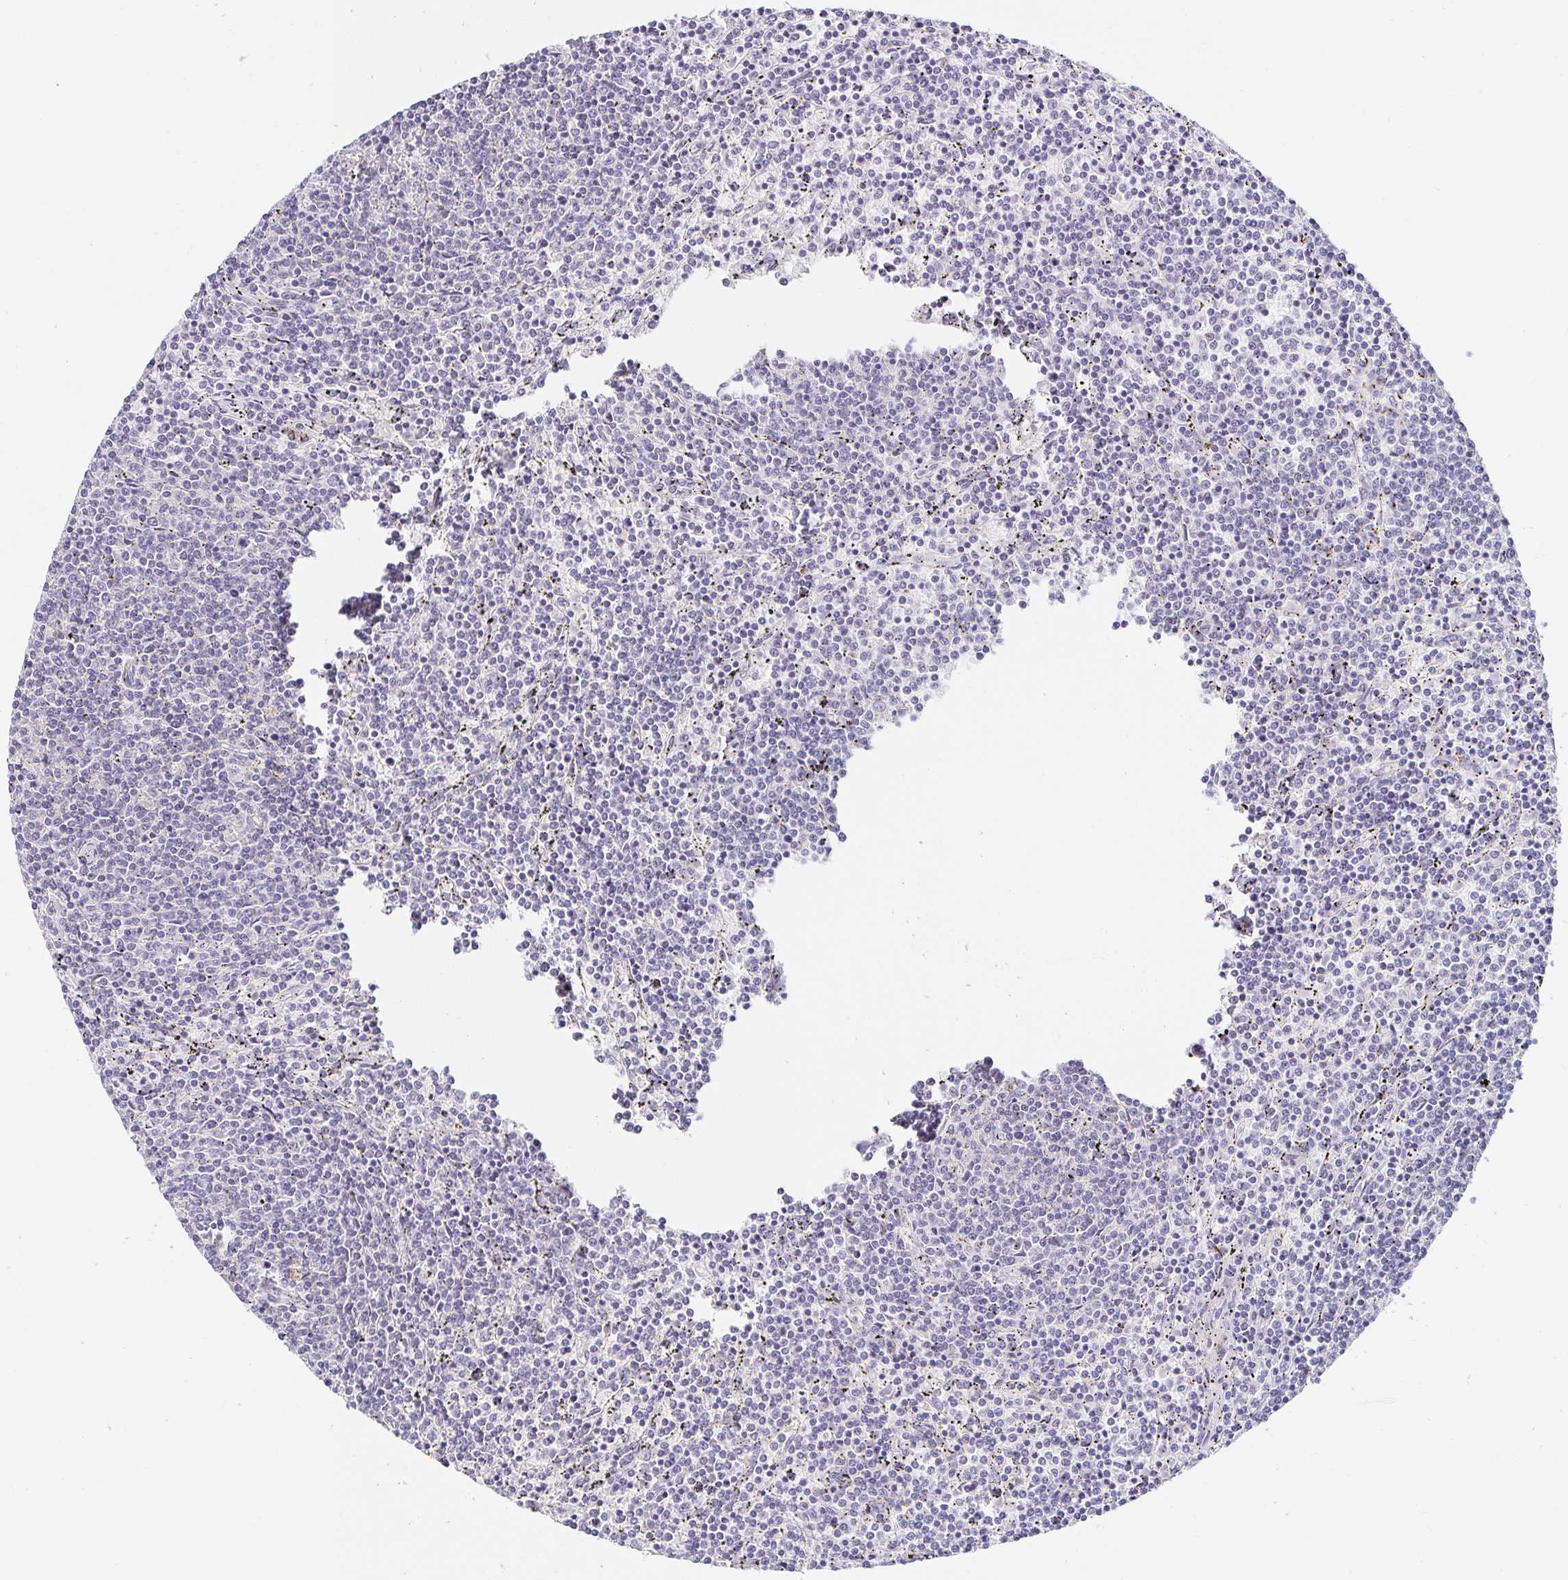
{"staining": {"intensity": "negative", "quantity": "none", "location": "none"}, "tissue": "lymphoma", "cell_type": "Tumor cells", "image_type": "cancer", "snomed": [{"axis": "morphology", "description": "Malignant lymphoma, non-Hodgkin's type, Low grade"}, {"axis": "topography", "description": "Spleen"}], "caption": "Immunohistochemistry histopathology image of human lymphoma stained for a protein (brown), which displays no expression in tumor cells.", "gene": "PDX1", "patient": {"sex": "female", "age": 50}}